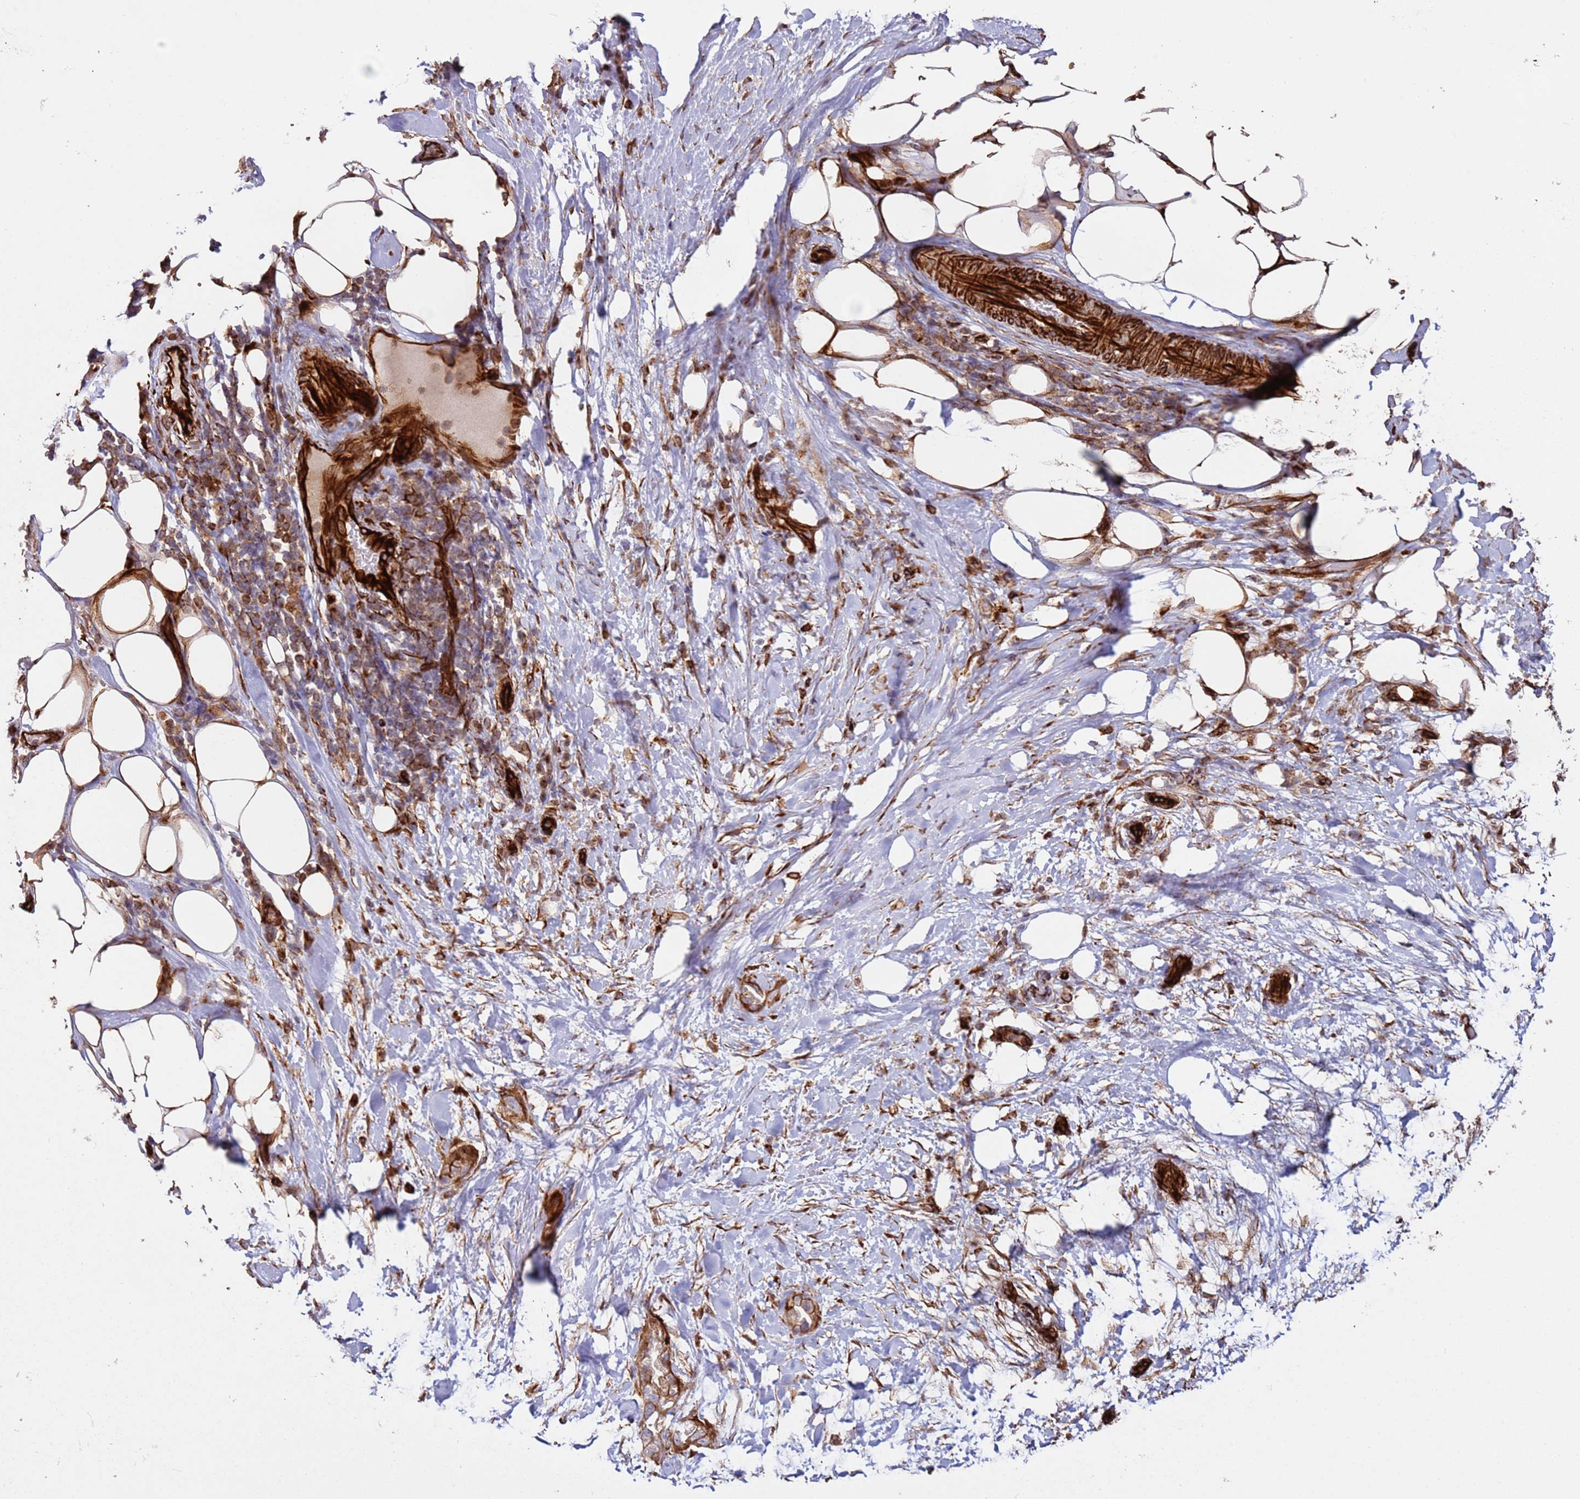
{"staining": {"intensity": "moderate", "quantity": ">75%", "location": "cytoplasmic/membranous"}, "tissue": "pancreatic cancer", "cell_type": "Tumor cells", "image_type": "cancer", "snomed": [{"axis": "morphology", "description": "Adenocarcinoma, NOS"}, {"axis": "topography", "description": "Pancreas"}], "caption": "High-magnification brightfield microscopy of pancreatic adenocarcinoma stained with DAB (3,3'-diaminobenzidine) (brown) and counterstained with hematoxylin (blue). tumor cells exhibit moderate cytoplasmic/membranous expression is appreciated in about>75% of cells.", "gene": "MRGPRE", "patient": {"sex": "male", "age": 44}}